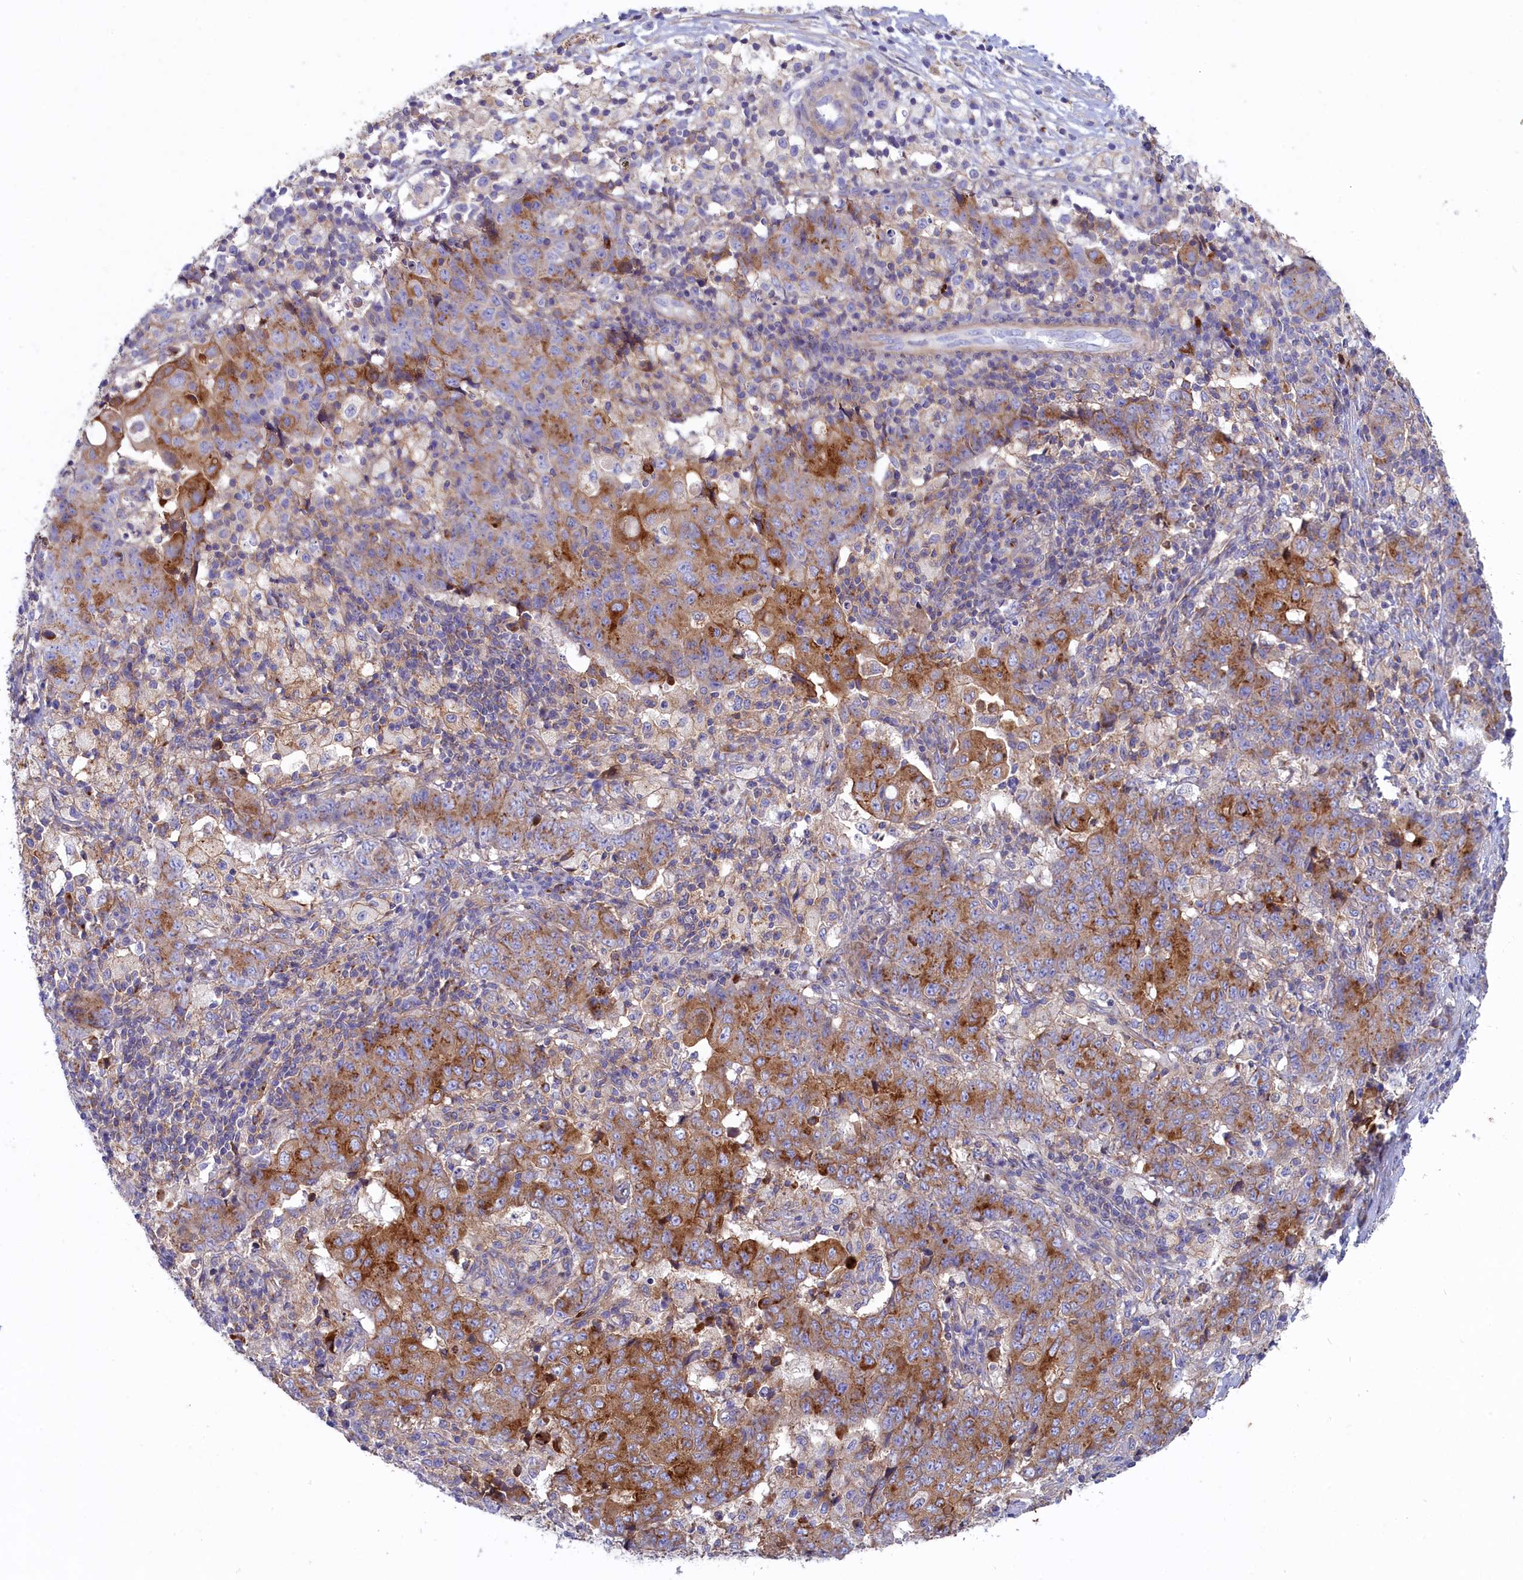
{"staining": {"intensity": "strong", "quantity": "25%-75%", "location": "cytoplasmic/membranous"}, "tissue": "ovarian cancer", "cell_type": "Tumor cells", "image_type": "cancer", "snomed": [{"axis": "morphology", "description": "Carcinoma, endometroid"}, {"axis": "topography", "description": "Ovary"}], "caption": "Endometroid carcinoma (ovarian) was stained to show a protein in brown. There is high levels of strong cytoplasmic/membranous expression in about 25%-75% of tumor cells.", "gene": "SCAMP4", "patient": {"sex": "female", "age": 42}}